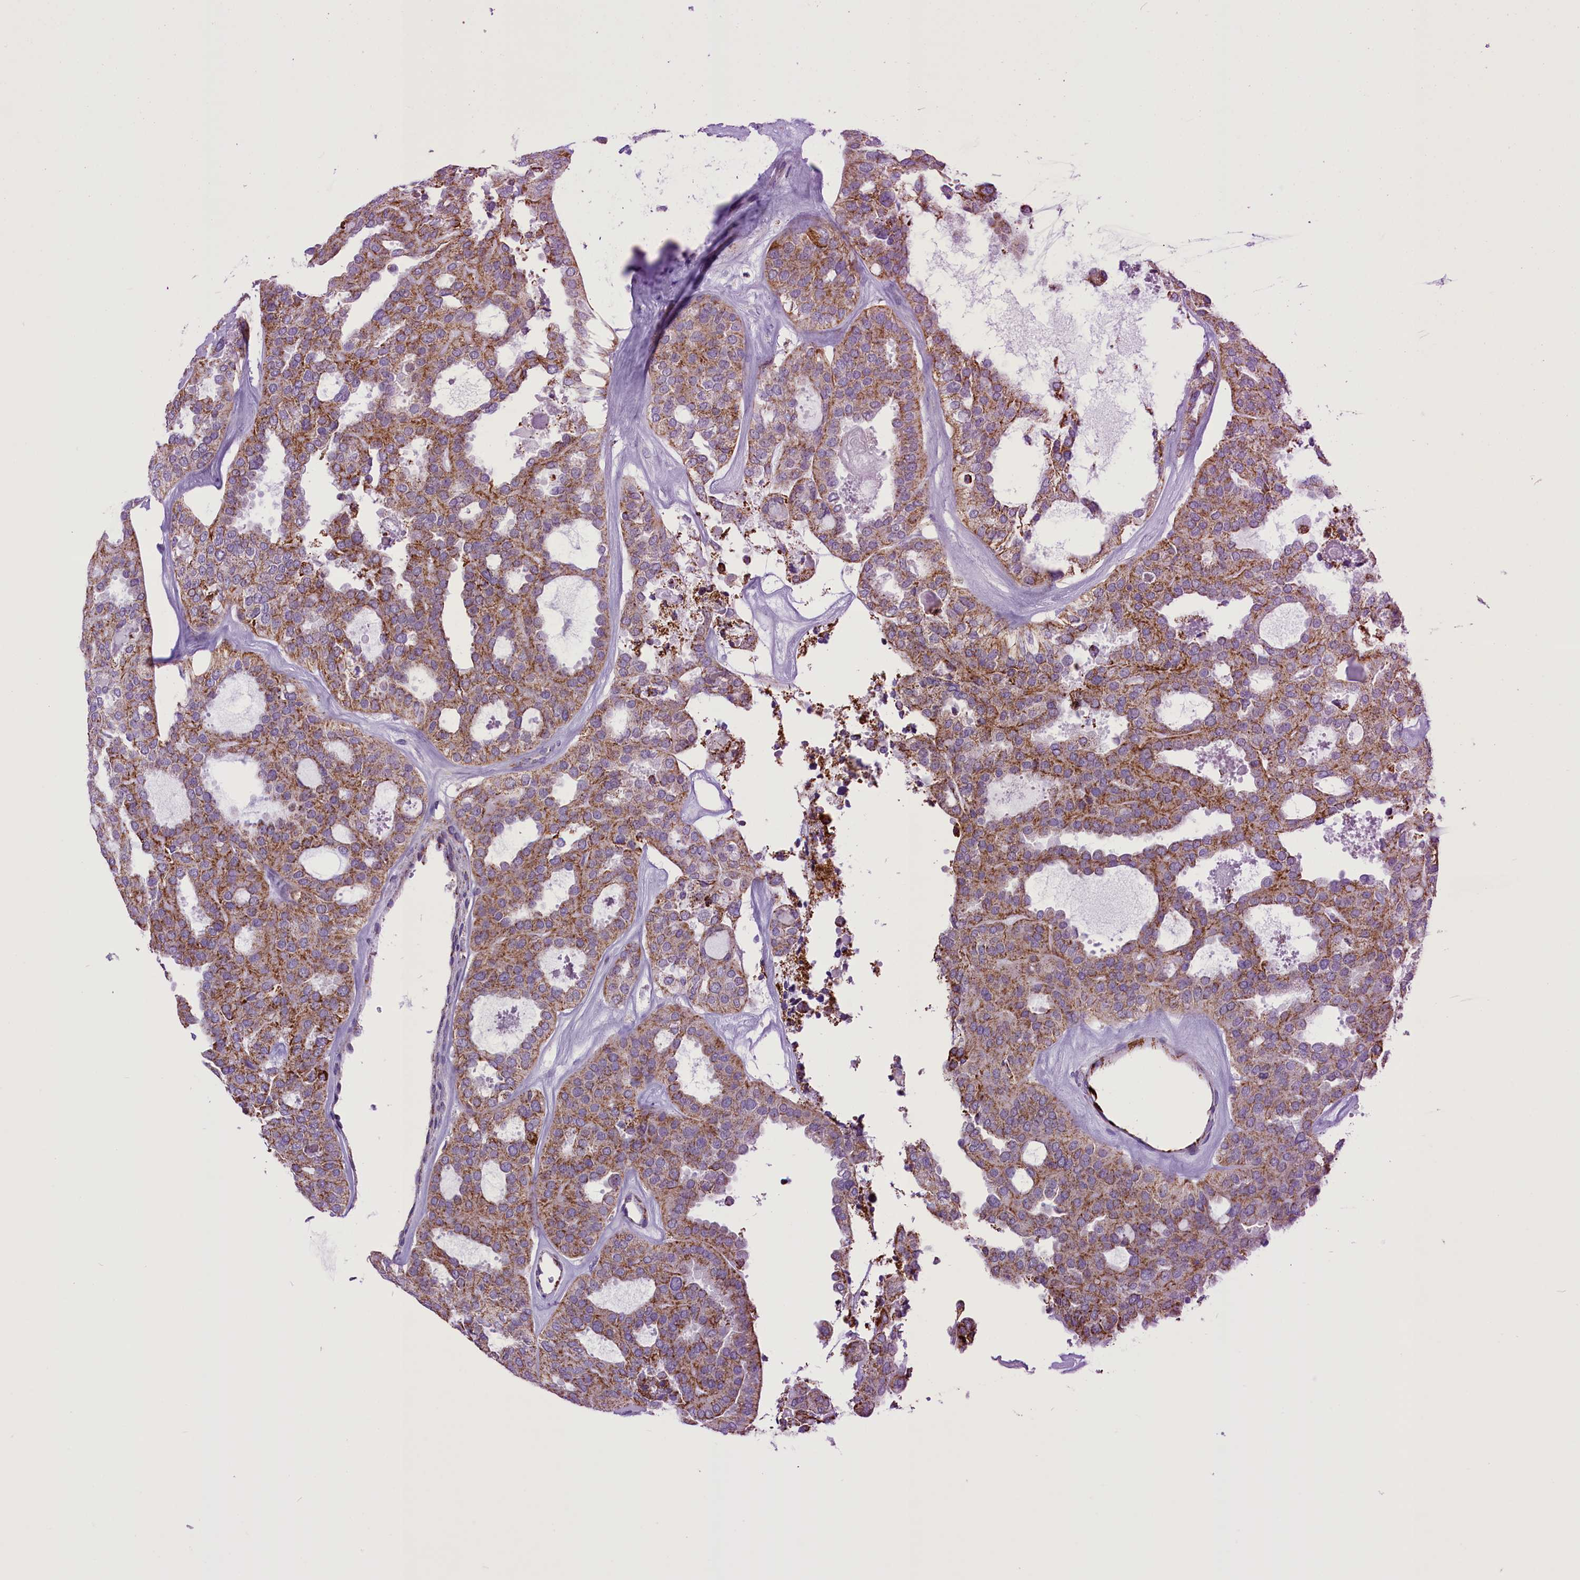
{"staining": {"intensity": "moderate", "quantity": ">75%", "location": "cytoplasmic/membranous"}, "tissue": "thyroid cancer", "cell_type": "Tumor cells", "image_type": "cancer", "snomed": [{"axis": "morphology", "description": "Follicular adenoma carcinoma, NOS"}, {"axis": "topography", "description": "Thyroid gland"}], "caption": "Thyroid follicular adenoma carcinoma was stained to show a protein in brown. There is medium levels of moderate cytoplasmic/membranous staining in approximately >75% of tumor cells. (Brightfield microscopy of DAB IHC at high magnification).", "gene": "ICA1L", "patient": {"sex": "male", "age": 75}}